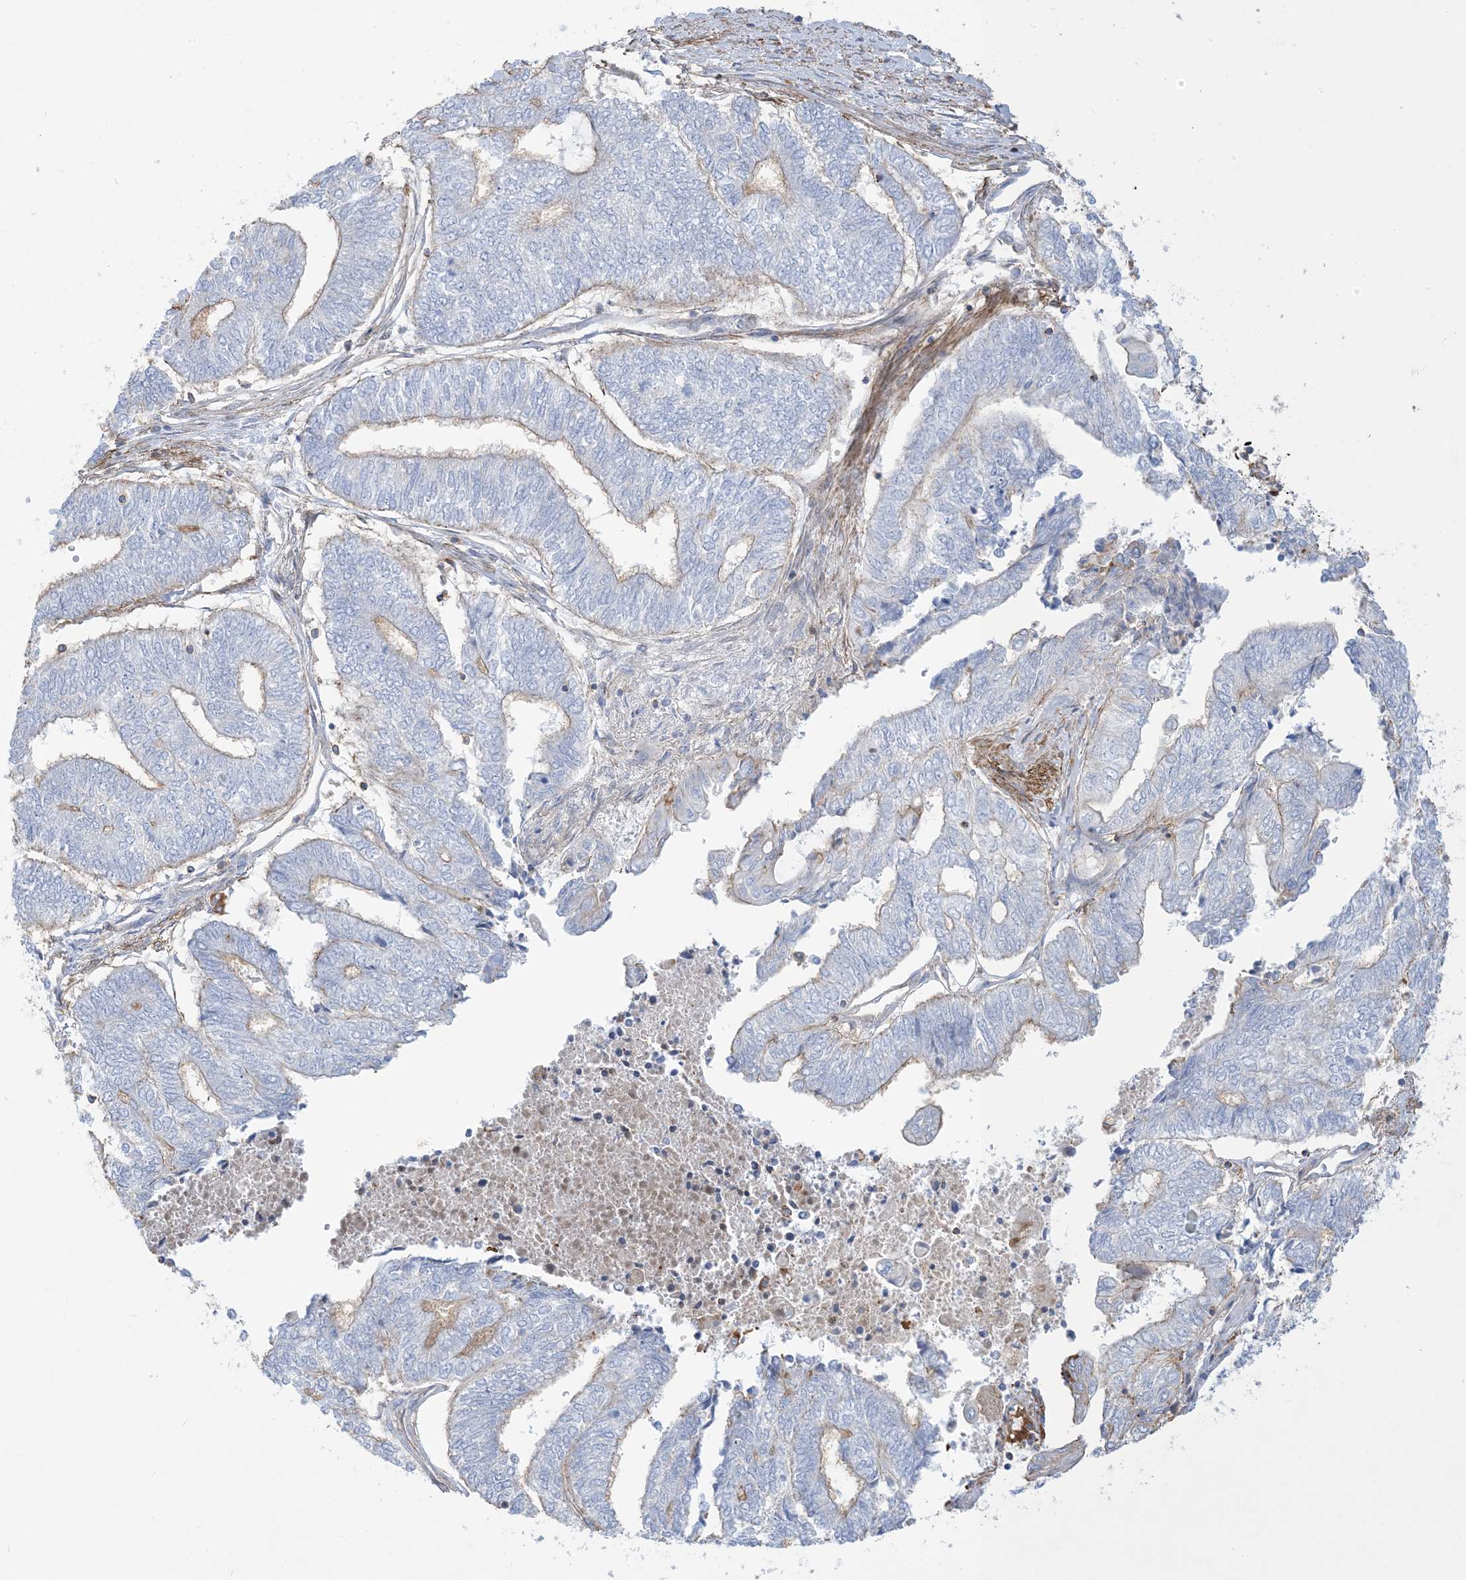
{"staining": {"intensity": "negative", "quantity": "none", "location": "none"}, "tissue": "endometrial cancer", "cell_type": "Tumor cells", "image_type": "cancer", "snomed": [{"axis": "morphology", "description": "Adenocarcinoma, NOS"}, {"axis": "topography", "description": "Uterus"}, {"axis": "topography", "description": "Endometrium"}], "caption": "An IHC micrograph of endometrial adenocarcinoma is shown. There is no staining in tumor cells of endometrial adenocarcinoma. The staining was performed using DAB (3,3'-diaminobenzidine) to visualize the protein expression in brown, while the nuclei were stained in blue with hematoxylin (Magnification: 20x).", "gene": "GTF3C2", "patient": {"sex": "female", "age": 70}}